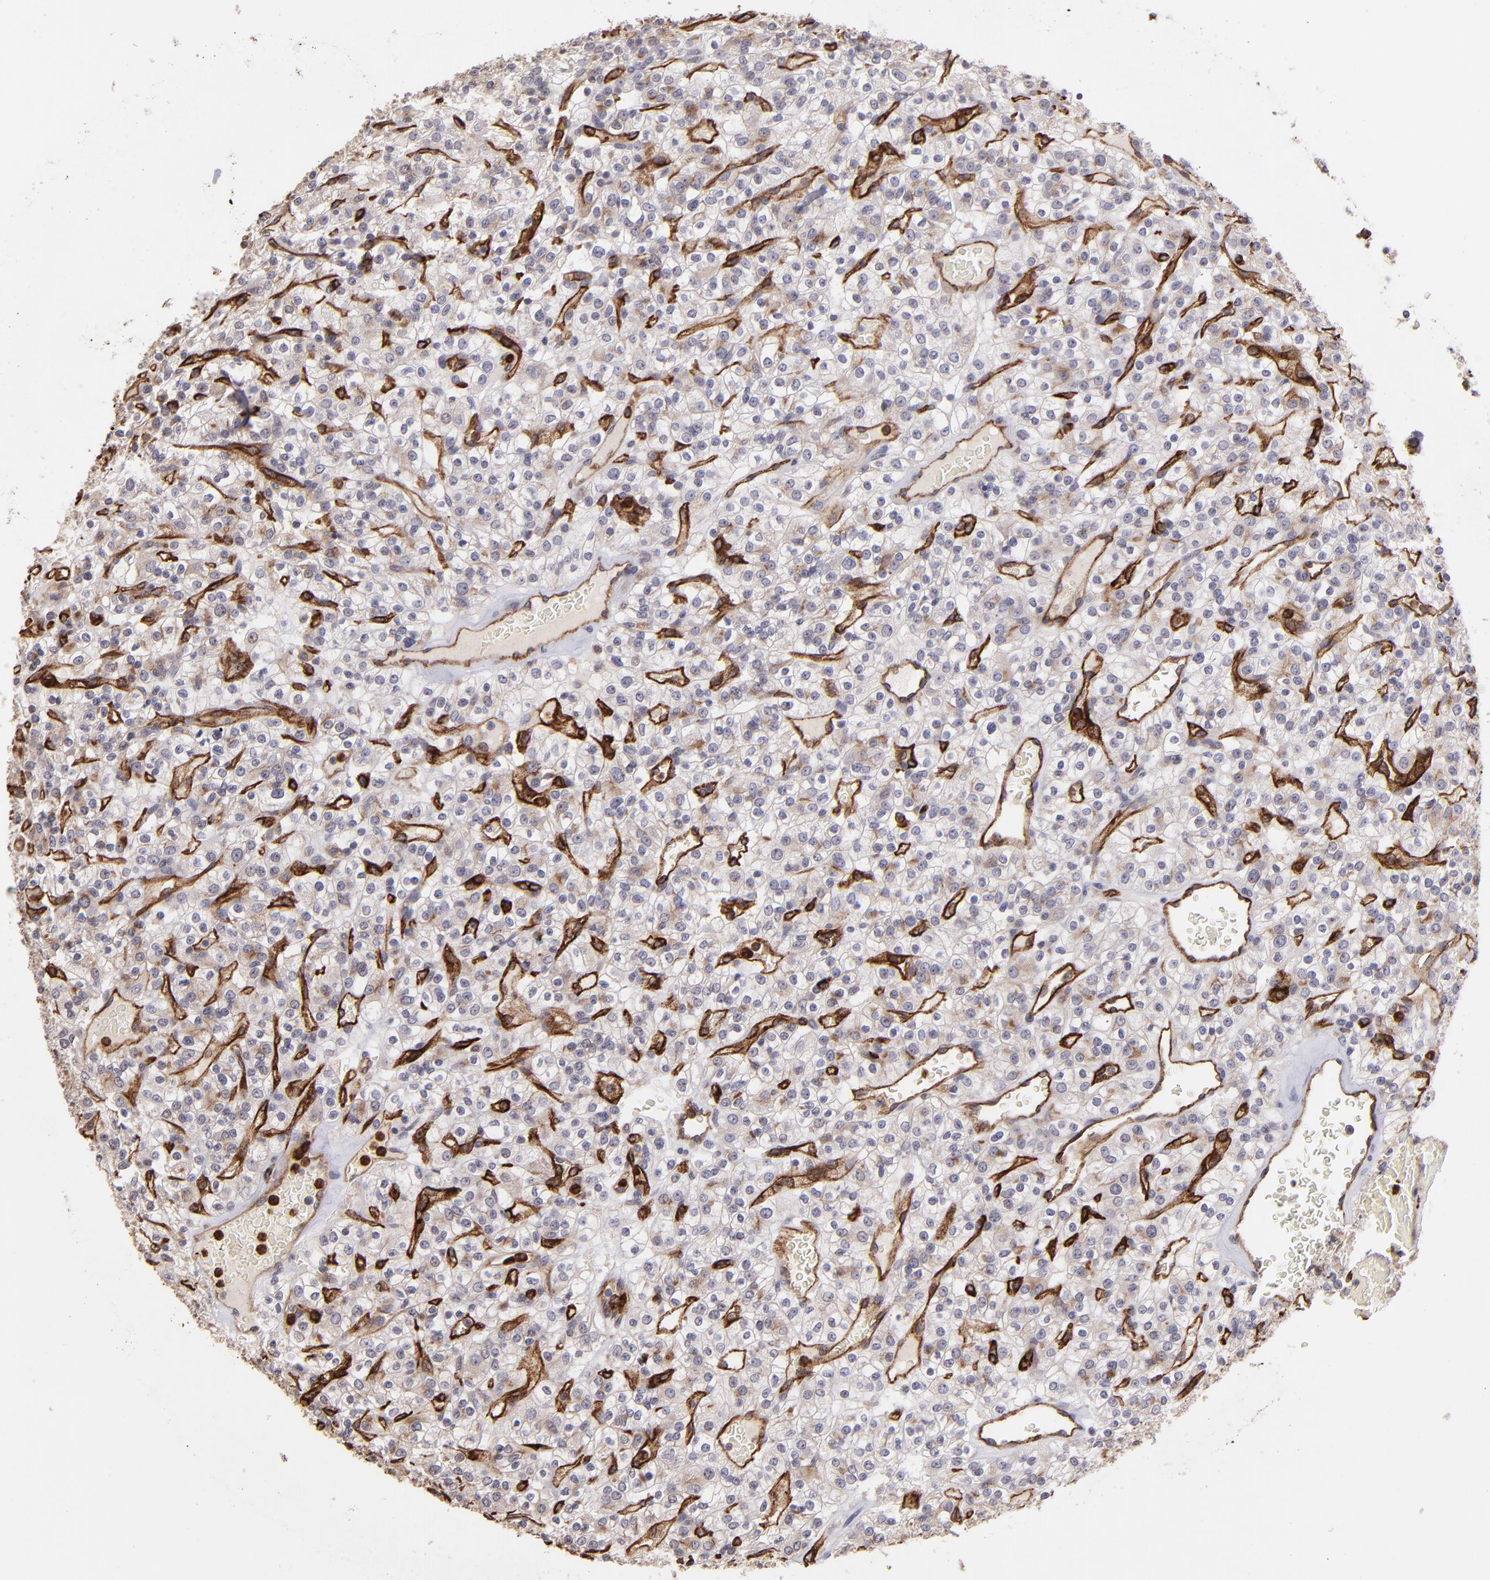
{"staining": {"intensity": "negative", "quantity": "none", "location": "none"}, "tissue": "renal cancer", "cell_type": "Tumor cells", "image_type": "cancer", "snomed": [{"axis": "morphology", "description": "Normal tissue, NOS"}, {"axis": "morphology", "description": "Adenocarcinoma, NOS"}, {"axis": "topography", "description": "Kidney"}], "caption": "This is a micrograph of immunohistochemistry (IHC) staining of renal cancer, which shows no expression in tumor cells.", "gene": "DYSF", "patient": {"sex": "female", "age": 72}}